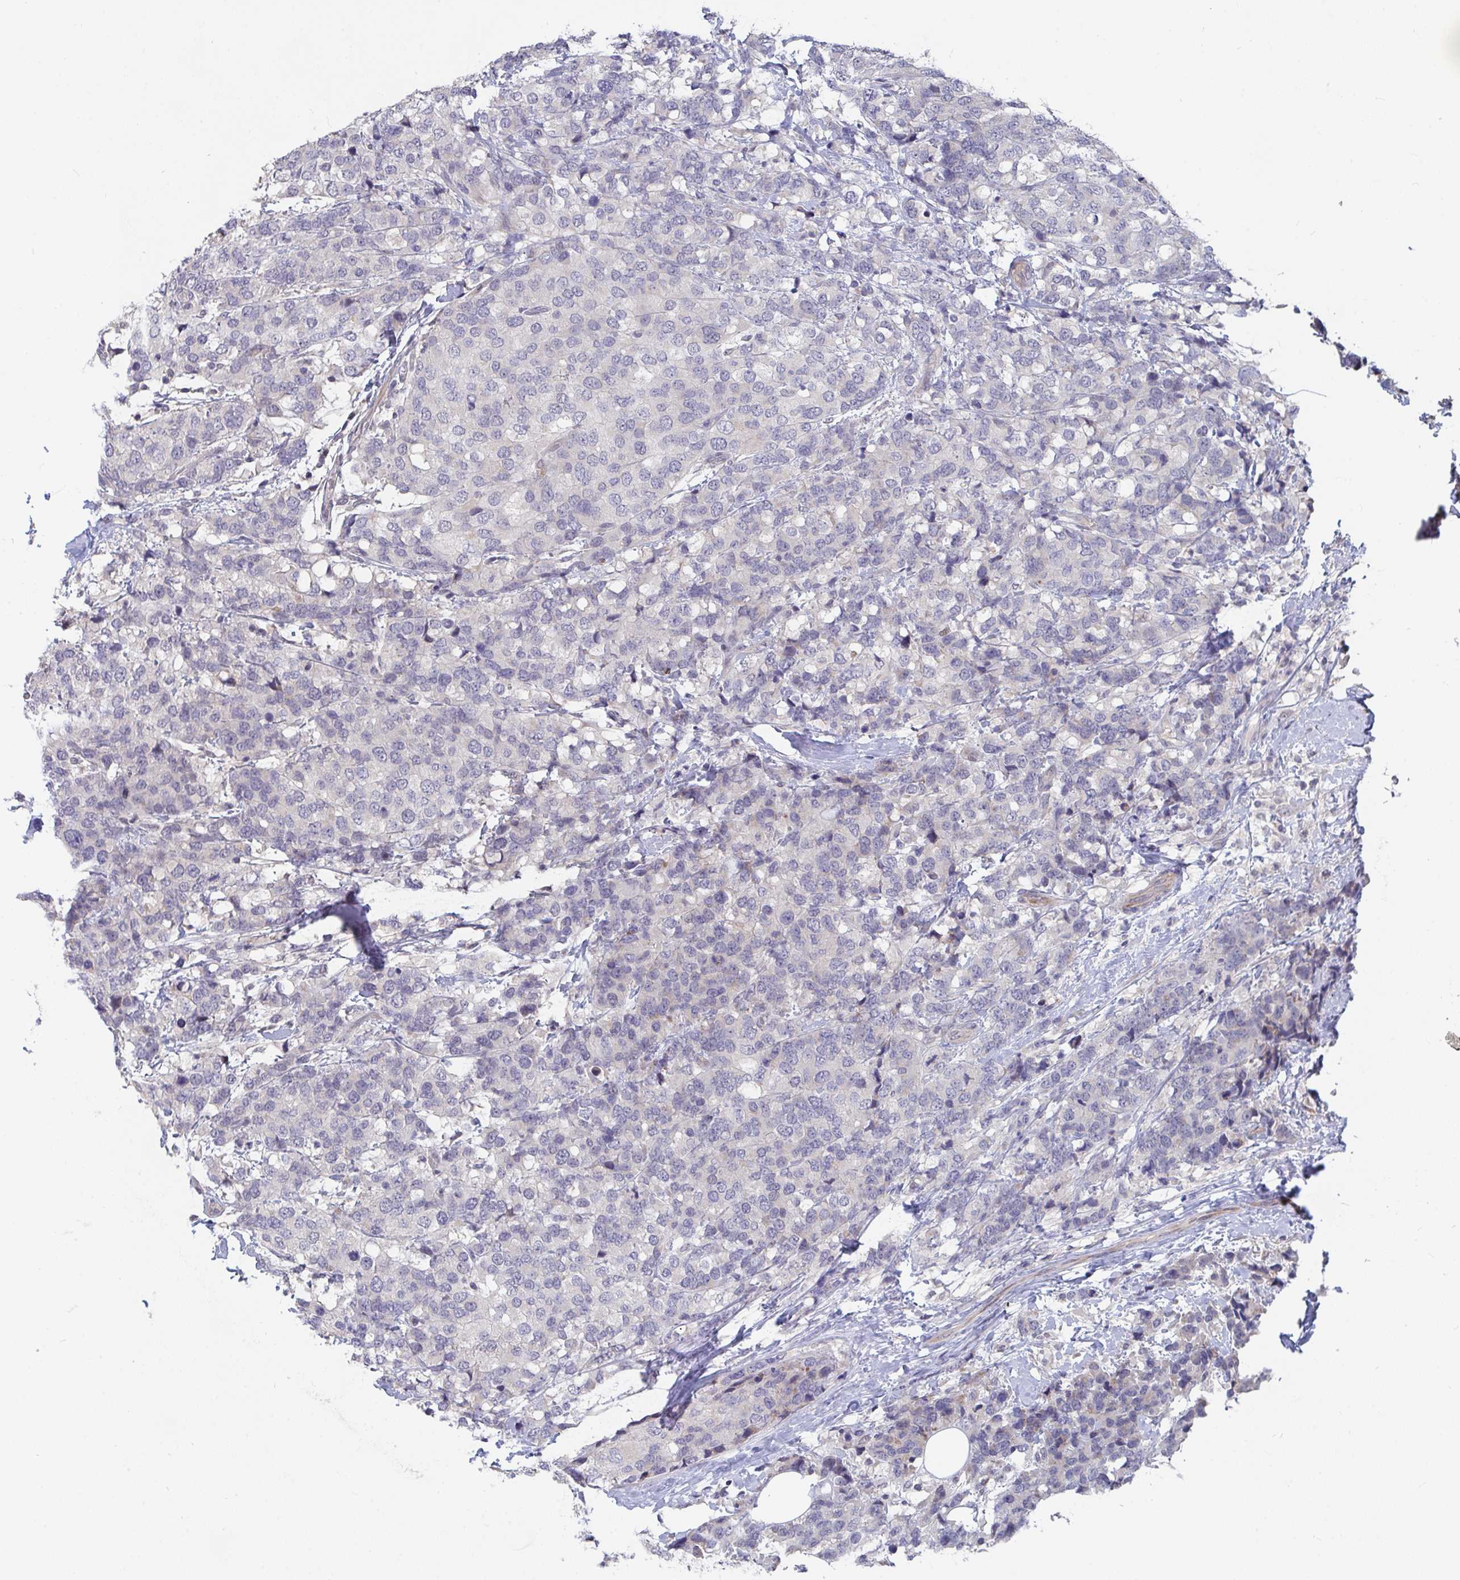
{"staining": {"intensity": "weak", "quantity": "<25%", "location": "cytoplasmic/membranous"}, "tissue": "breast cancer", "cell_type": "Tumor cells", "image_type": "cancer", "snomed": [{"axis": "morphology", "description": "Lobular carcinoma"}, {"axis": "topography", "description": "Breast"}], "caption": "A photomicrograph of human lobular carcinoma (breast) is negative for staining in tumor cells.", "gene": "FAM156B", "patient": {"sex": "female", "age": 59}}